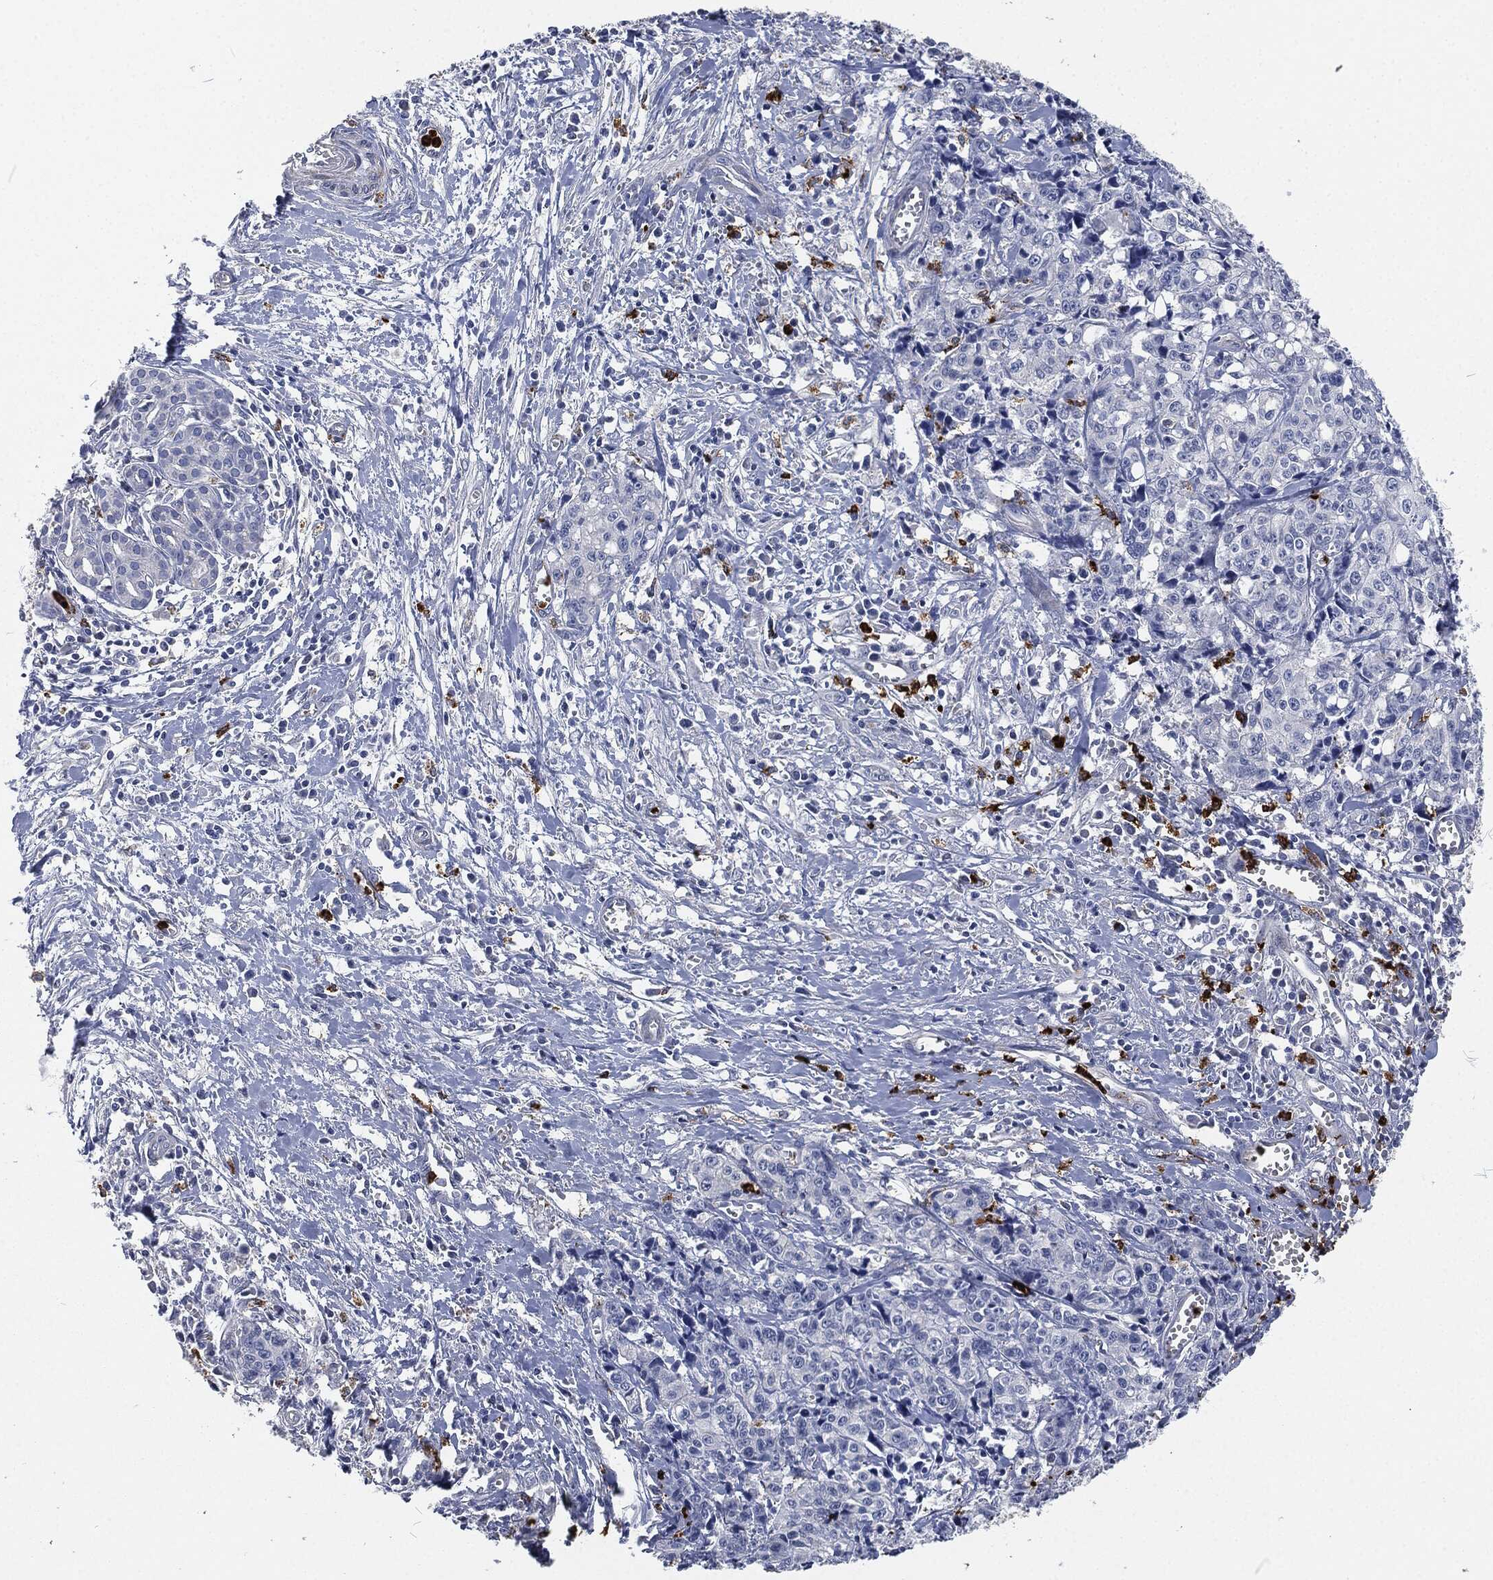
{"staining": {"intensity": "negative", "quantity": "none", "location": "none"}, "tissue": "pancreatic cancer", "cell_type": "Tumor cells", "image_type": "cancer", "snomed": [{"axis": "morphology", "description": "Adenocarcinoma, NOS"}, {"axis": "topography", "description": "Pancreas"}], "caption": "Adenocarcinoma (pancreatic) was stained to show a protein in brown. There is no significant positivity in tumor cells. The staining was performed using DAB to visualize the protein expression in brown, while the nuclei were stained in blue with hematoxylin (Magnification: 20x).", "gene": "MPO", "patient": {"sex": "male", "age": 64}}